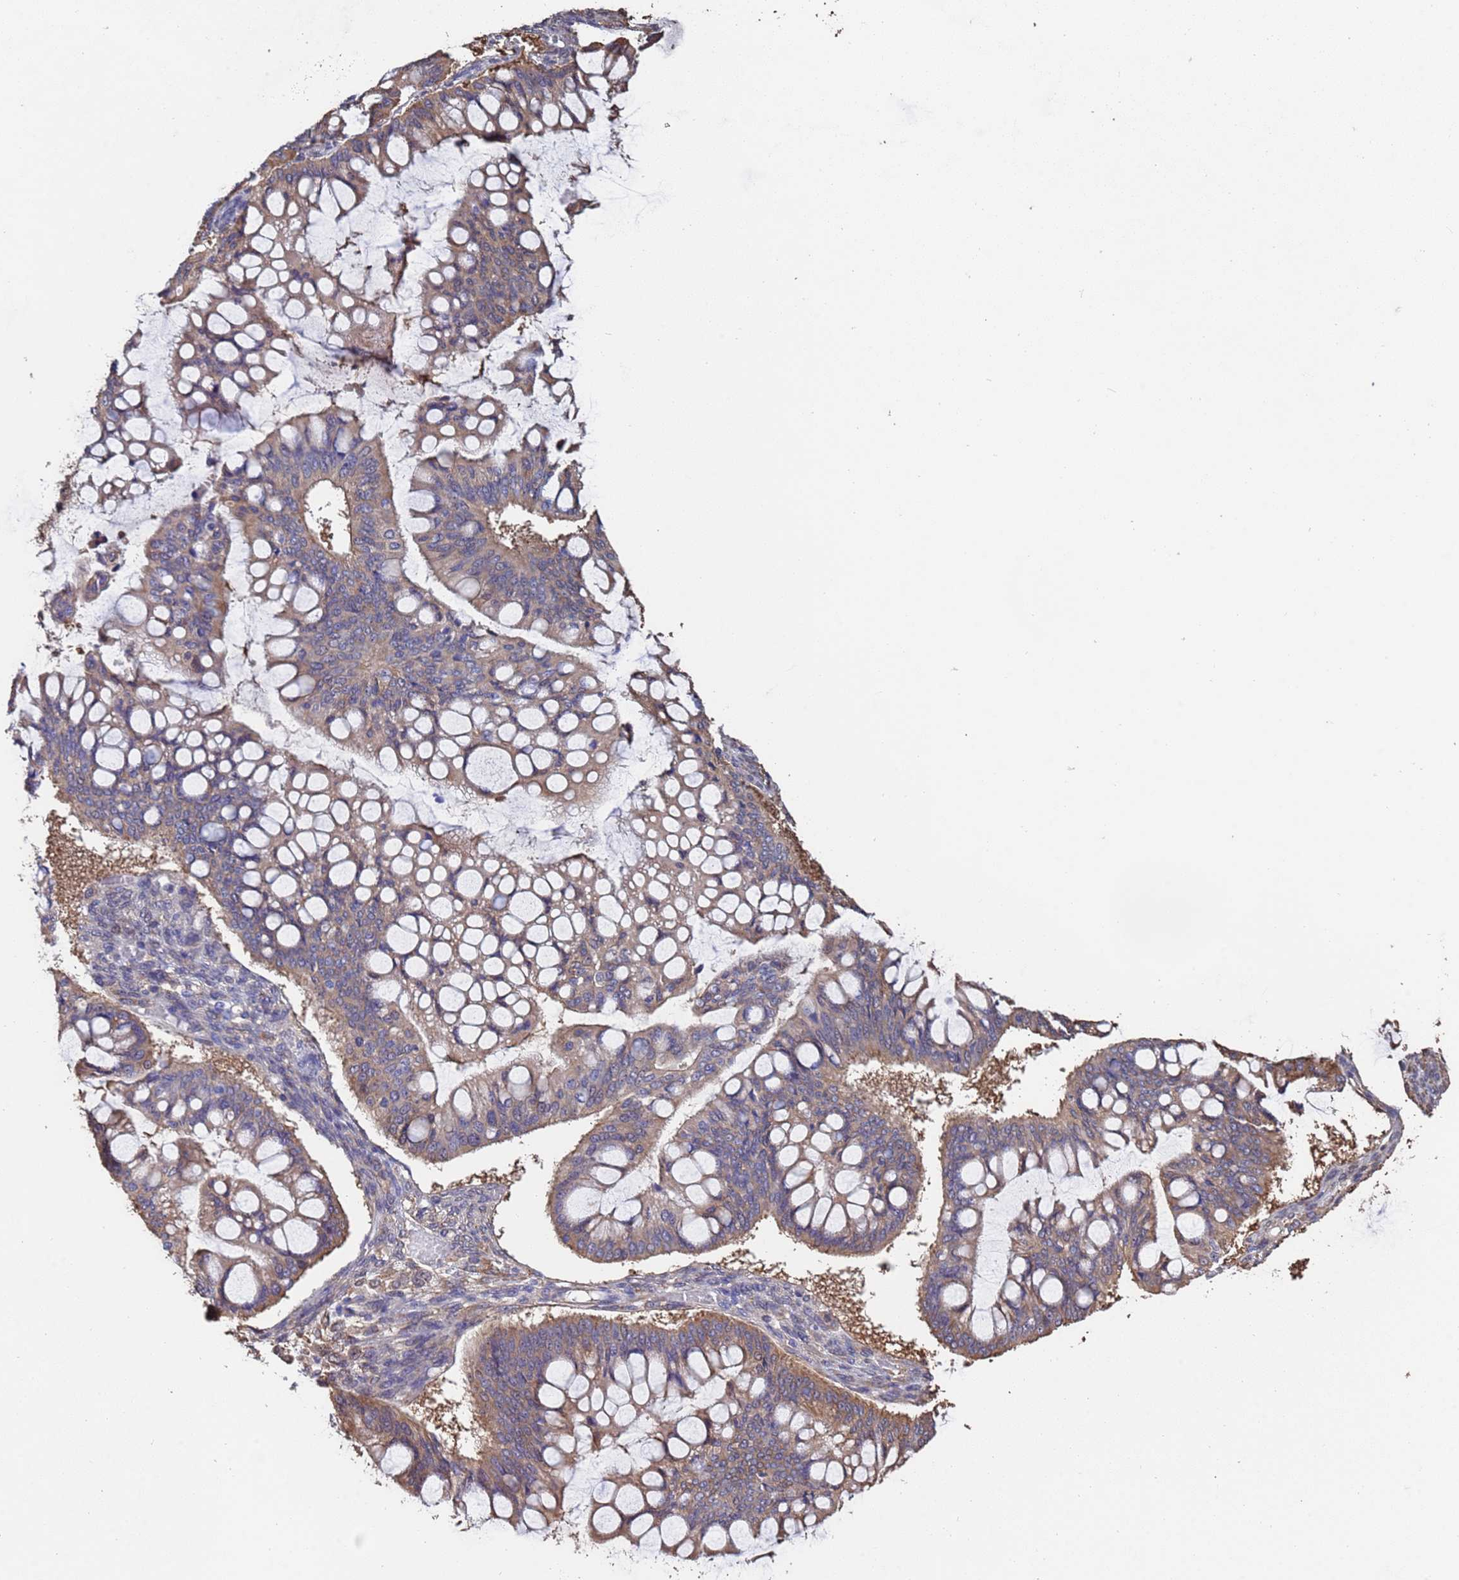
{"staining": {"intensity": "moderate", "quantity": "25%-75%", "location": "cytoplasmic/membranous"}, "tissue": "ovarian cancer", "cell_type": "Tumor cells", "image_type": "cancer", "snomed": [{"axis": "morphology", "description": "Cystadenocarcinoma, mucinous, NOS"}, {"axis": "topography", "description": "Ovary"}], "caption": "This is a histology image of IHC staining of ovarian cancer (mucinous cystadenocarcinoma), which shows moderate expression in the cytoplasmic/membranous of tumor cells.", "gene": "FAM25A", "patient": {"sex": "female", "age": 73}}